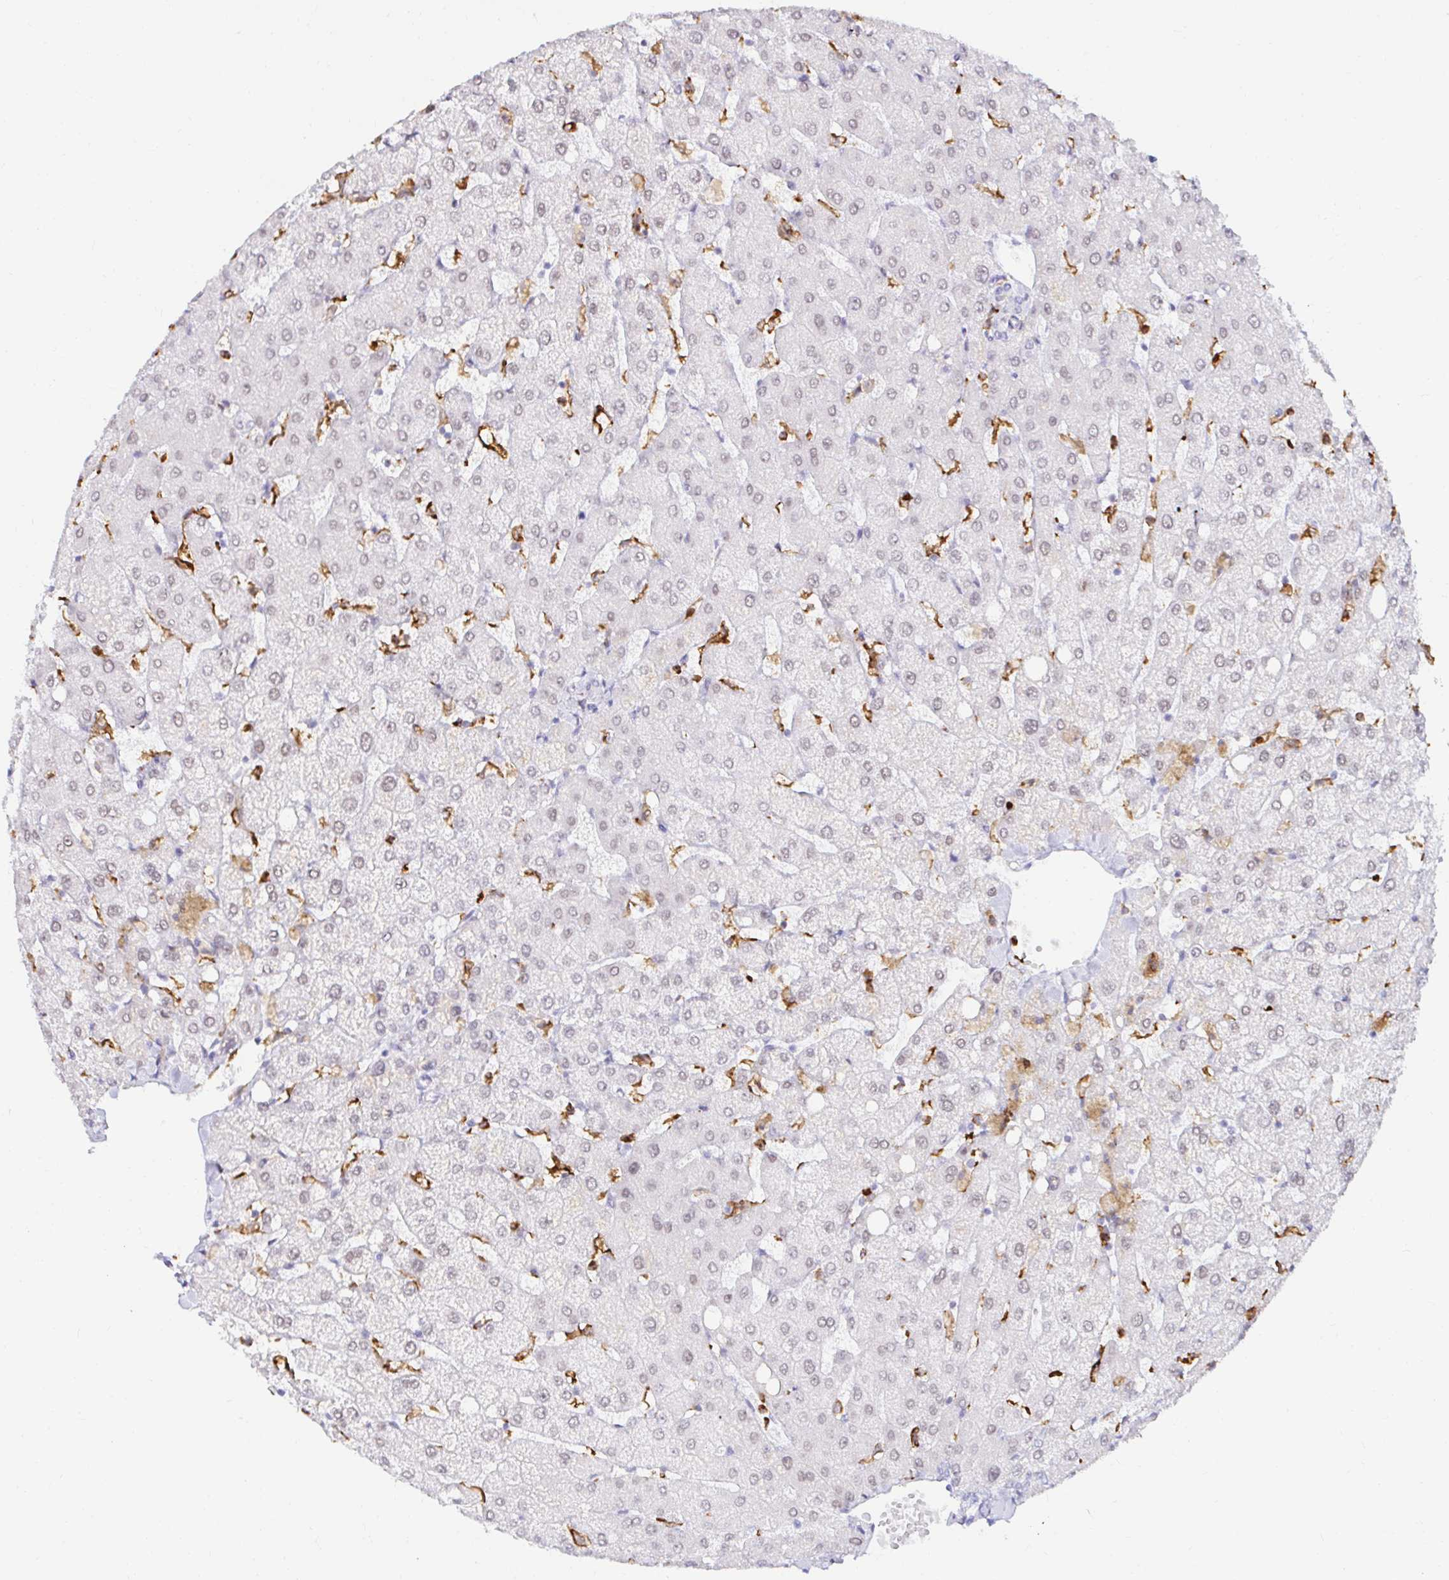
{"staining": {"intensity": "negative", "quantity": "none", "location": "none"}, "tissue": "liver", "cell_type": "Cholangiocytes", "image_type": "normal", "snomed": [{"axis": "morphology", "description": "Normal tissue, NOS"}, {"axis": "topography", "description": "Liver"}], "caption": "Cholangiocytes show no significant staining in unremarkable liver. The staining was performed using DAB (3,3'-diaminobenzidine) to visualize the protein expression in brown, while the nuclei were stained in blue with hematoxylin (Magnification: 20x).", "gene": "CYBB", "patient": {"sex": "female", "age": 54}}